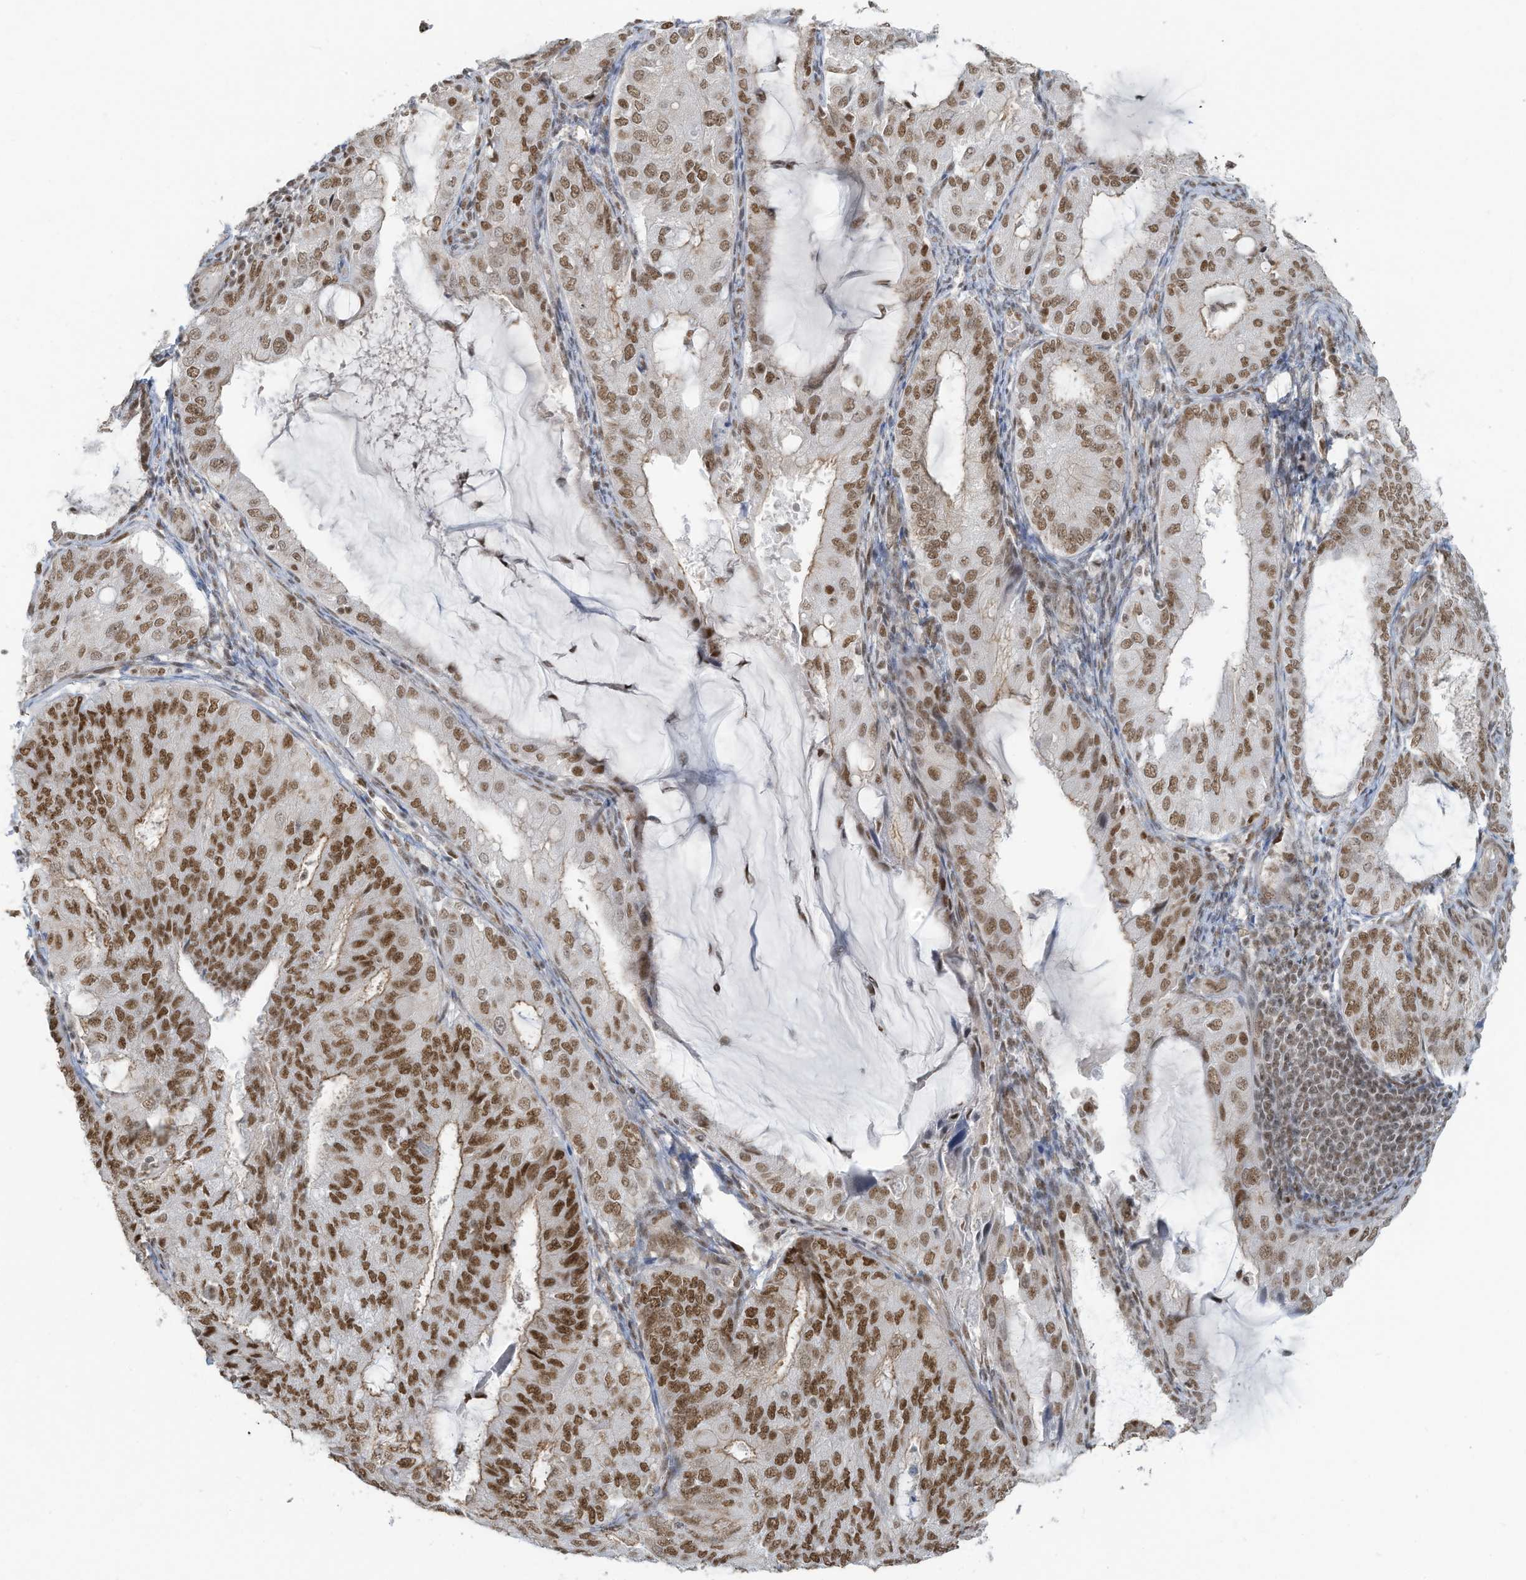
{"staining": {"intensity": "strong", "quantity": ">75%", "location": "nuclear"}, "tissue": "endometrial cancer", "cell_type": "Tumor cells", "image_type": "cancer", "snomed": [{"axis": "morphology", "description": "Adenocarcinoma, NOS"}, {"axis": "topography", "description": "Endometrium"}], "caption": "Endometrial cancer (adenocarcinoma) stained with DAB (3,3'-diaminobenzidine) immunohistochemistry reveals high levels of strong nuclear expression in about >75% of tumor cells.", "gene": "DBR1", "patient": {"sex": "female", "age": 81}}